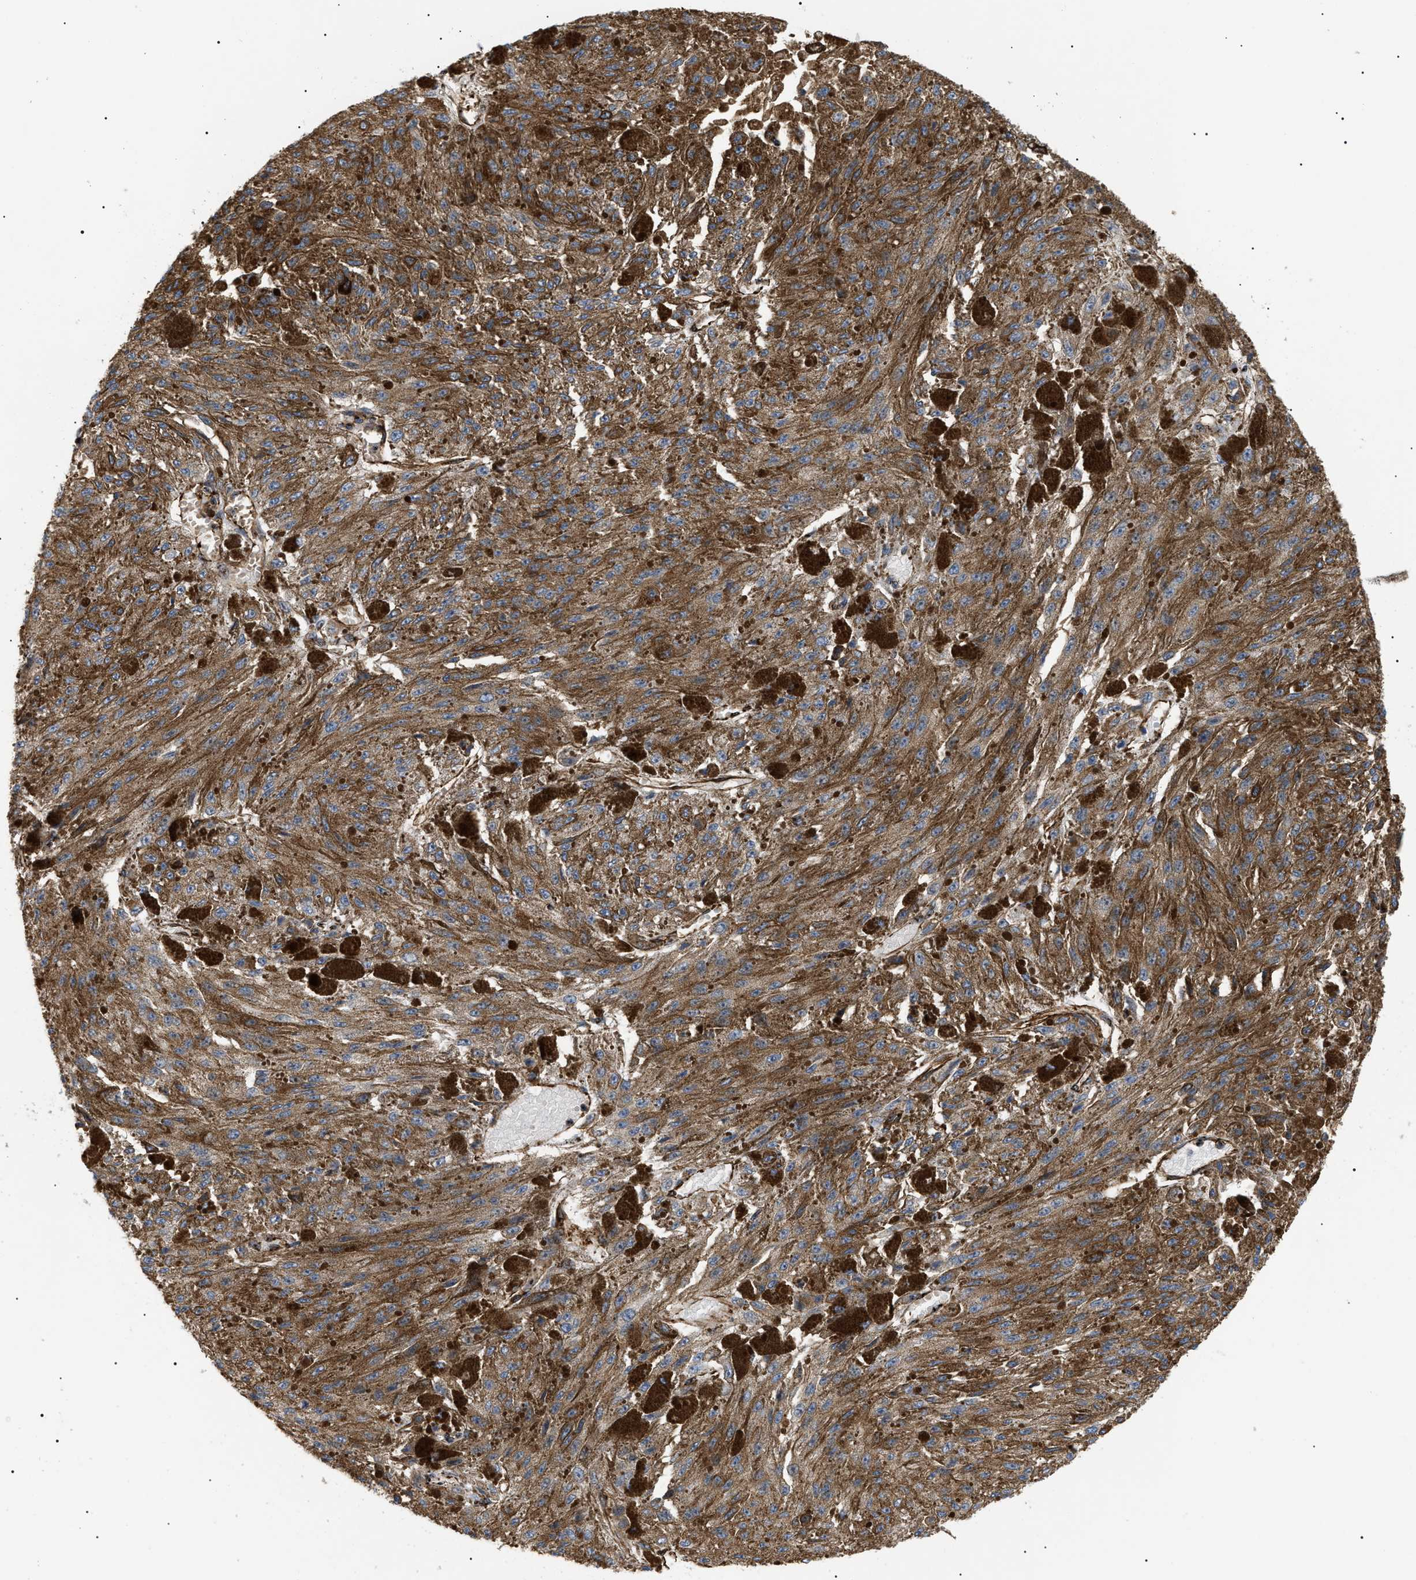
{"staining": {"intensity": "moderate", "quantity": ">75%", "location": "cytoplasmic/membranous"}, "tissue": "melanoma", "cell_type": "Tumor cells", "image_type": "cancer", "snomed": [{"axis": "morphology", "description": "Malignant melanoma, NOS"}, {"axis": "topography", "description": "Other"}], "caption": "A medium amount of moderate cytoplasmic/membranous expression is identified in approximately >75% of tumor cells in melanoma tissue. (DAB (3,3'-diaminobenzidine) = brown stain, brightfield microscopy at high magnification).", "gene": "TMTC4", "patient": {"sex": "male", "age": 79}}